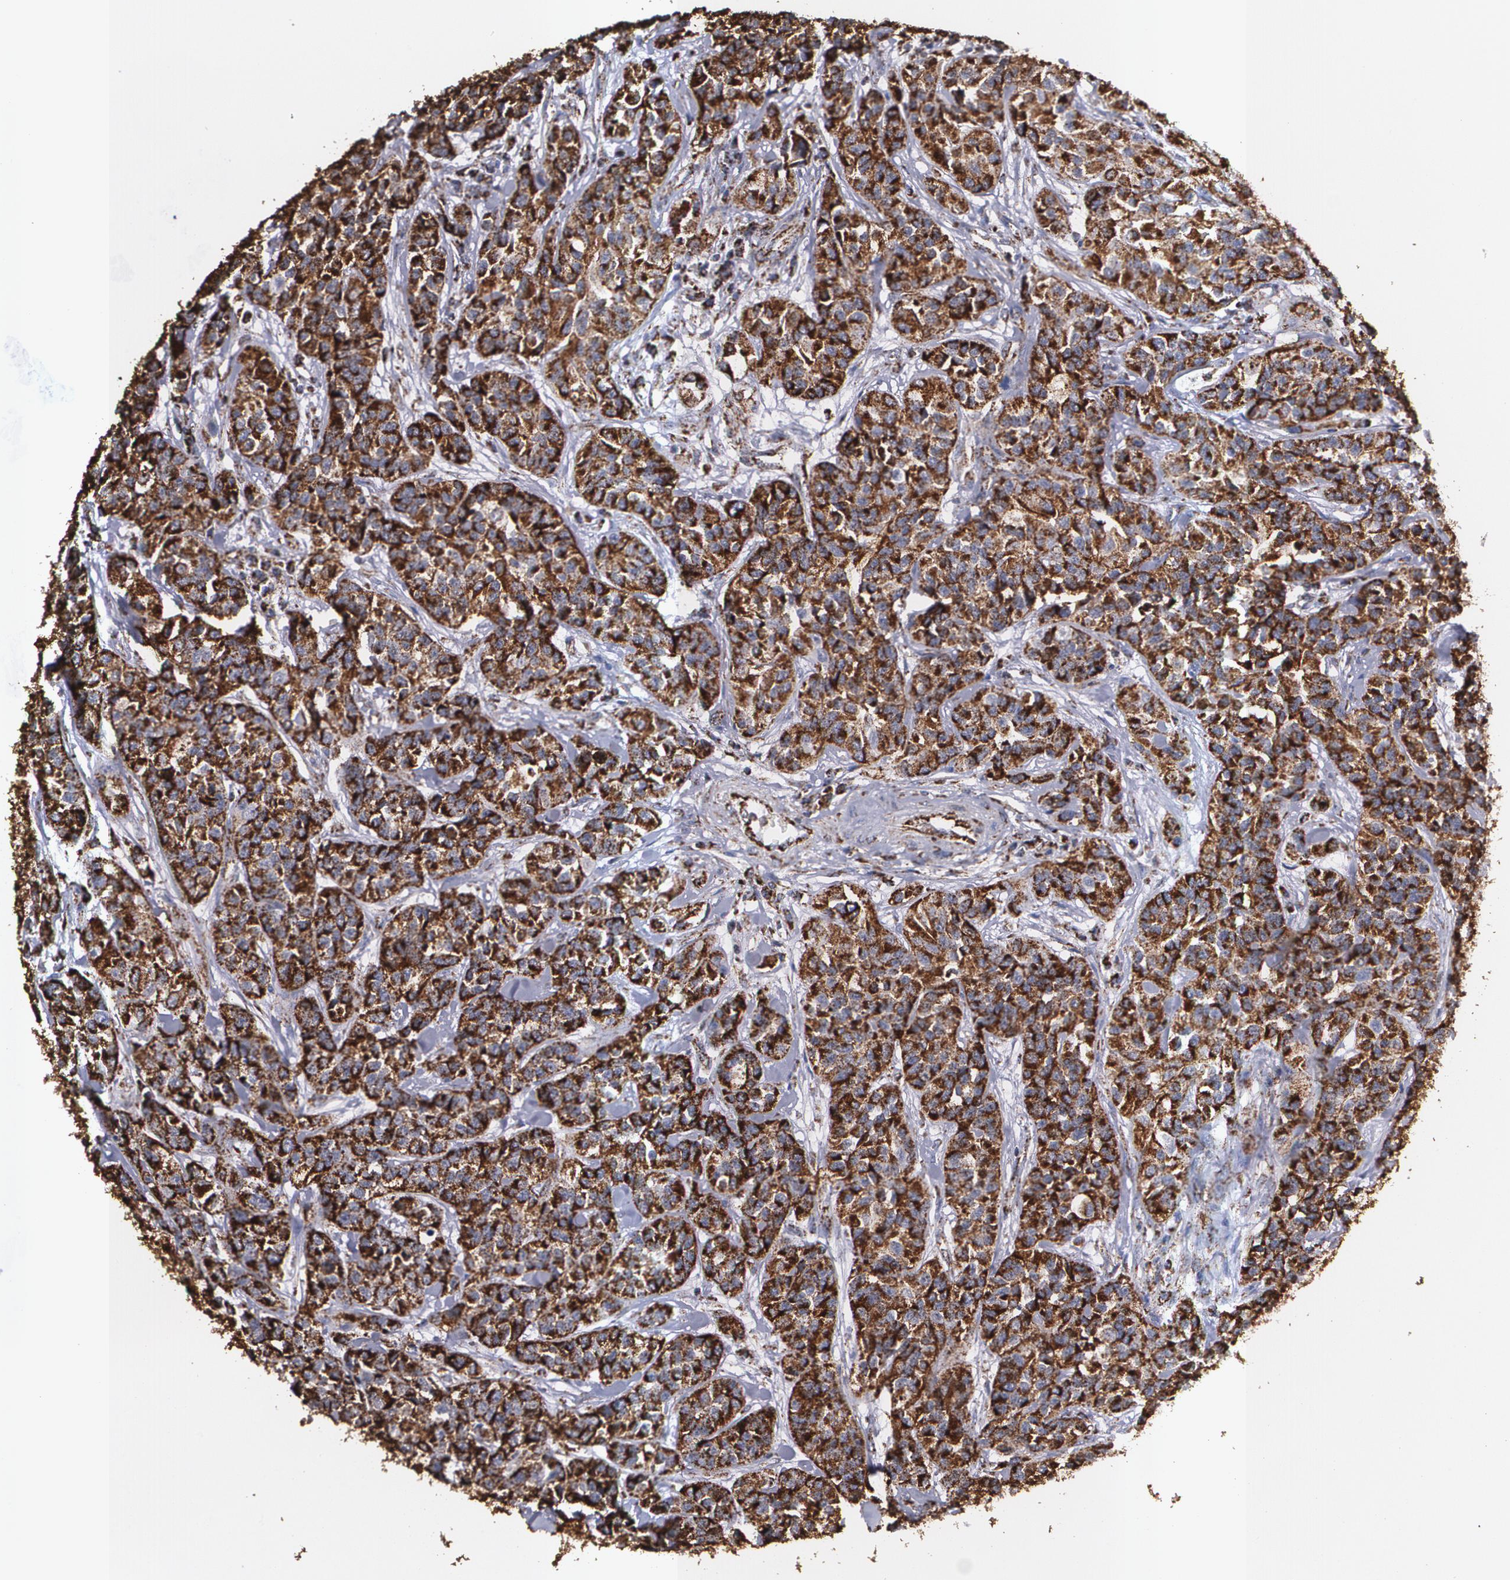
{"staining": {"intensity": "strong", "quantity": ">75%", "location": "cytoplasmic/membranous"}, "tissue": "urothelial cancer", "cell_type": "Tumor cells", "image_type": "cancer", "snomed": [{"axis": "morphology", "description": "Urothelial carcinoma, High grade"}, {"axis": "topography", "description": "Urinary bladder"}], "caption": "This micrograph displays immunohistochemistry staining of urothelial cancer, with high strong cytoplasmic/membranous expression in approximately >75% of tumor cells.", "gene": "HSPD1", "patient": {"sex": "female", "age": 81}}